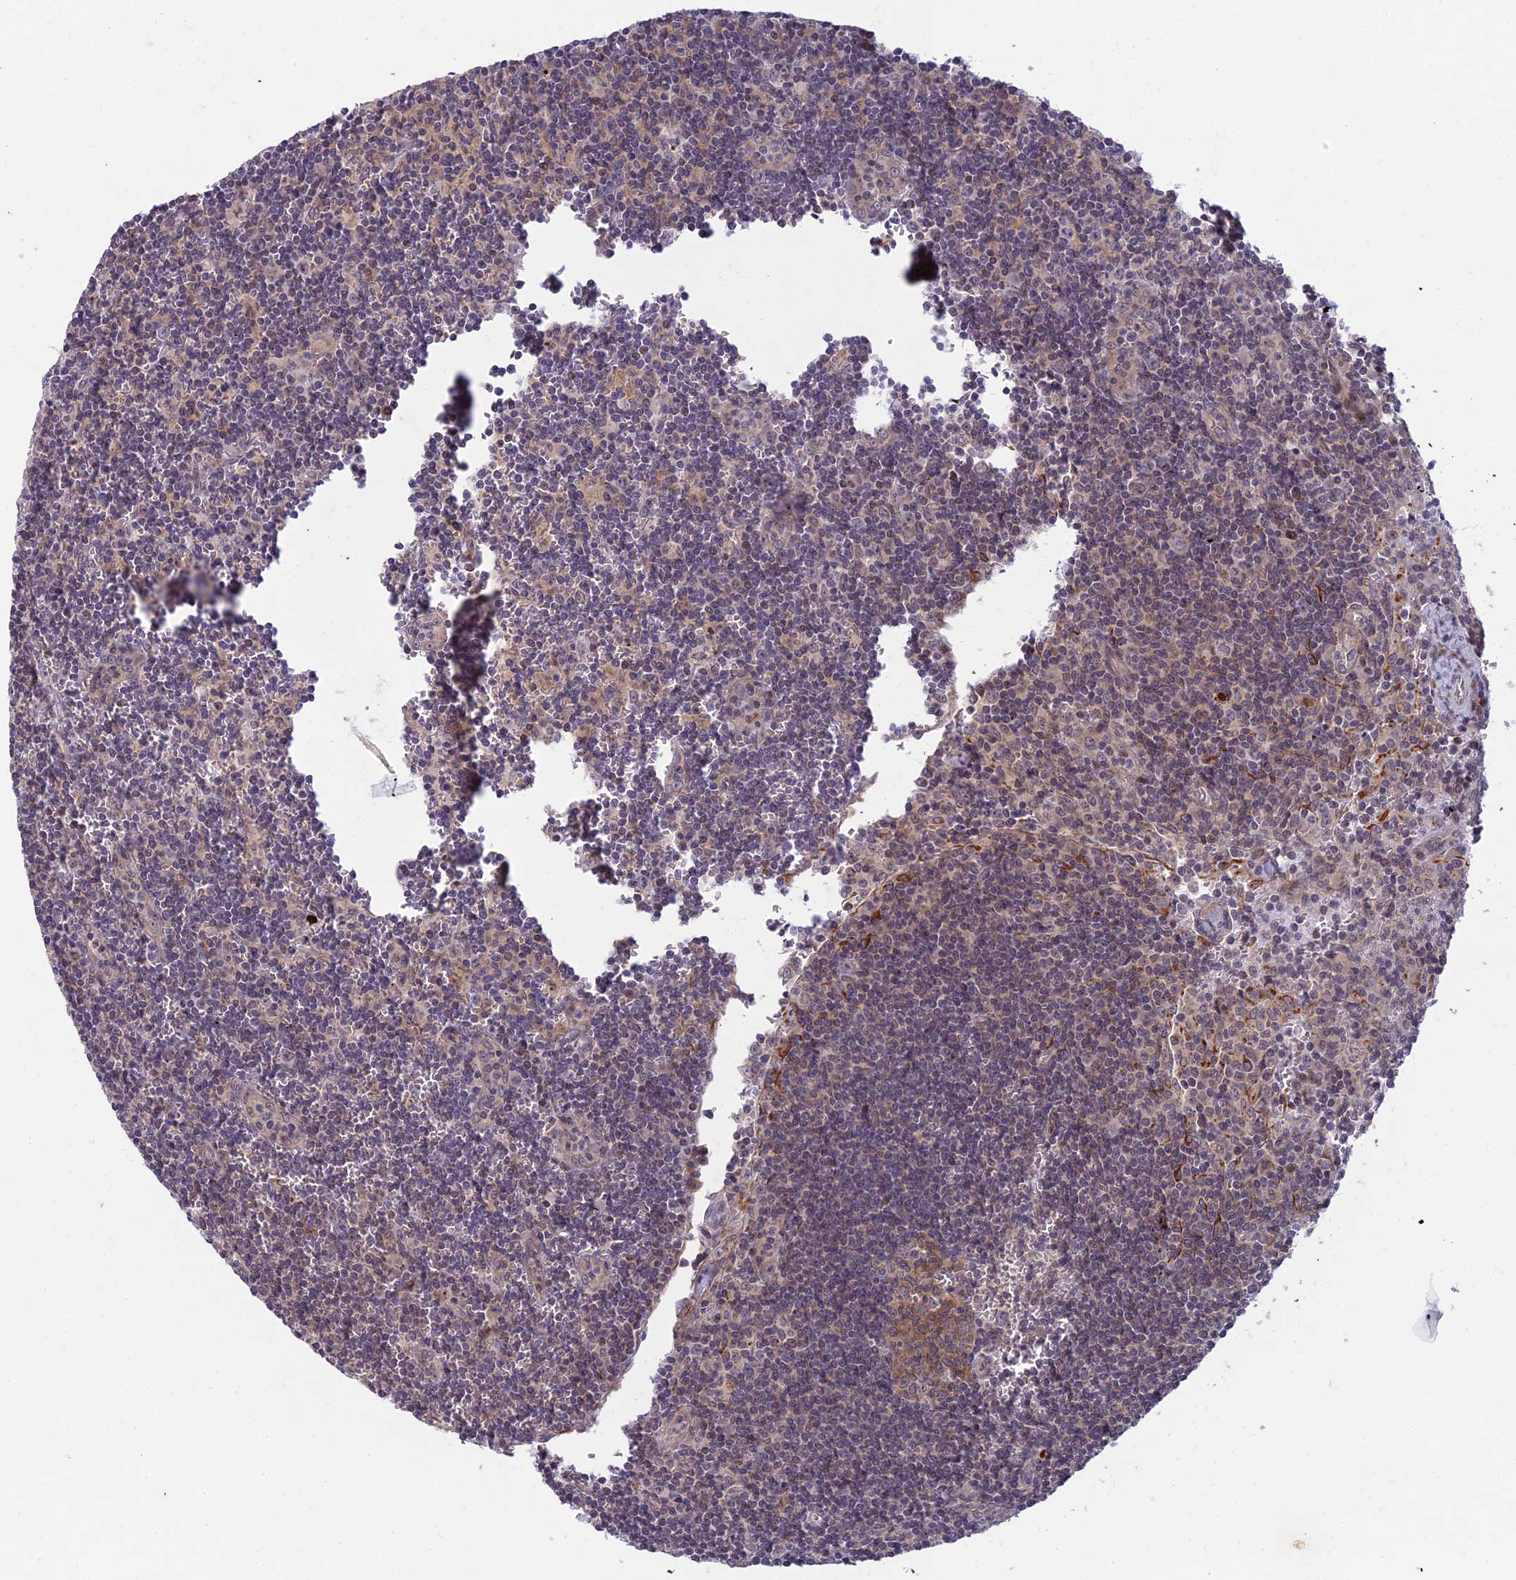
{"staining": {"intensity": "moderate", "quantity": "25%-75%", "location": "cytoplasmic/membranous"}, "tissue": "lymph node", "cell_type": "Germinal center cells", "image_type": "normal", "snomed": [{"axis": "morphology", "description": "Normal tissue, NOS"}, {"axis": "topography", "description": "Lymph node"}], "caption": "This image displays immunohistochemistry (IHC) staining of unremarkable human lymph node, with medium moderate cytoplasmic/membranous expression in approximately 25%-75% of germinal center cells.", "gene": "DTX2", "patient": {"sex": "female", "age": 32}}